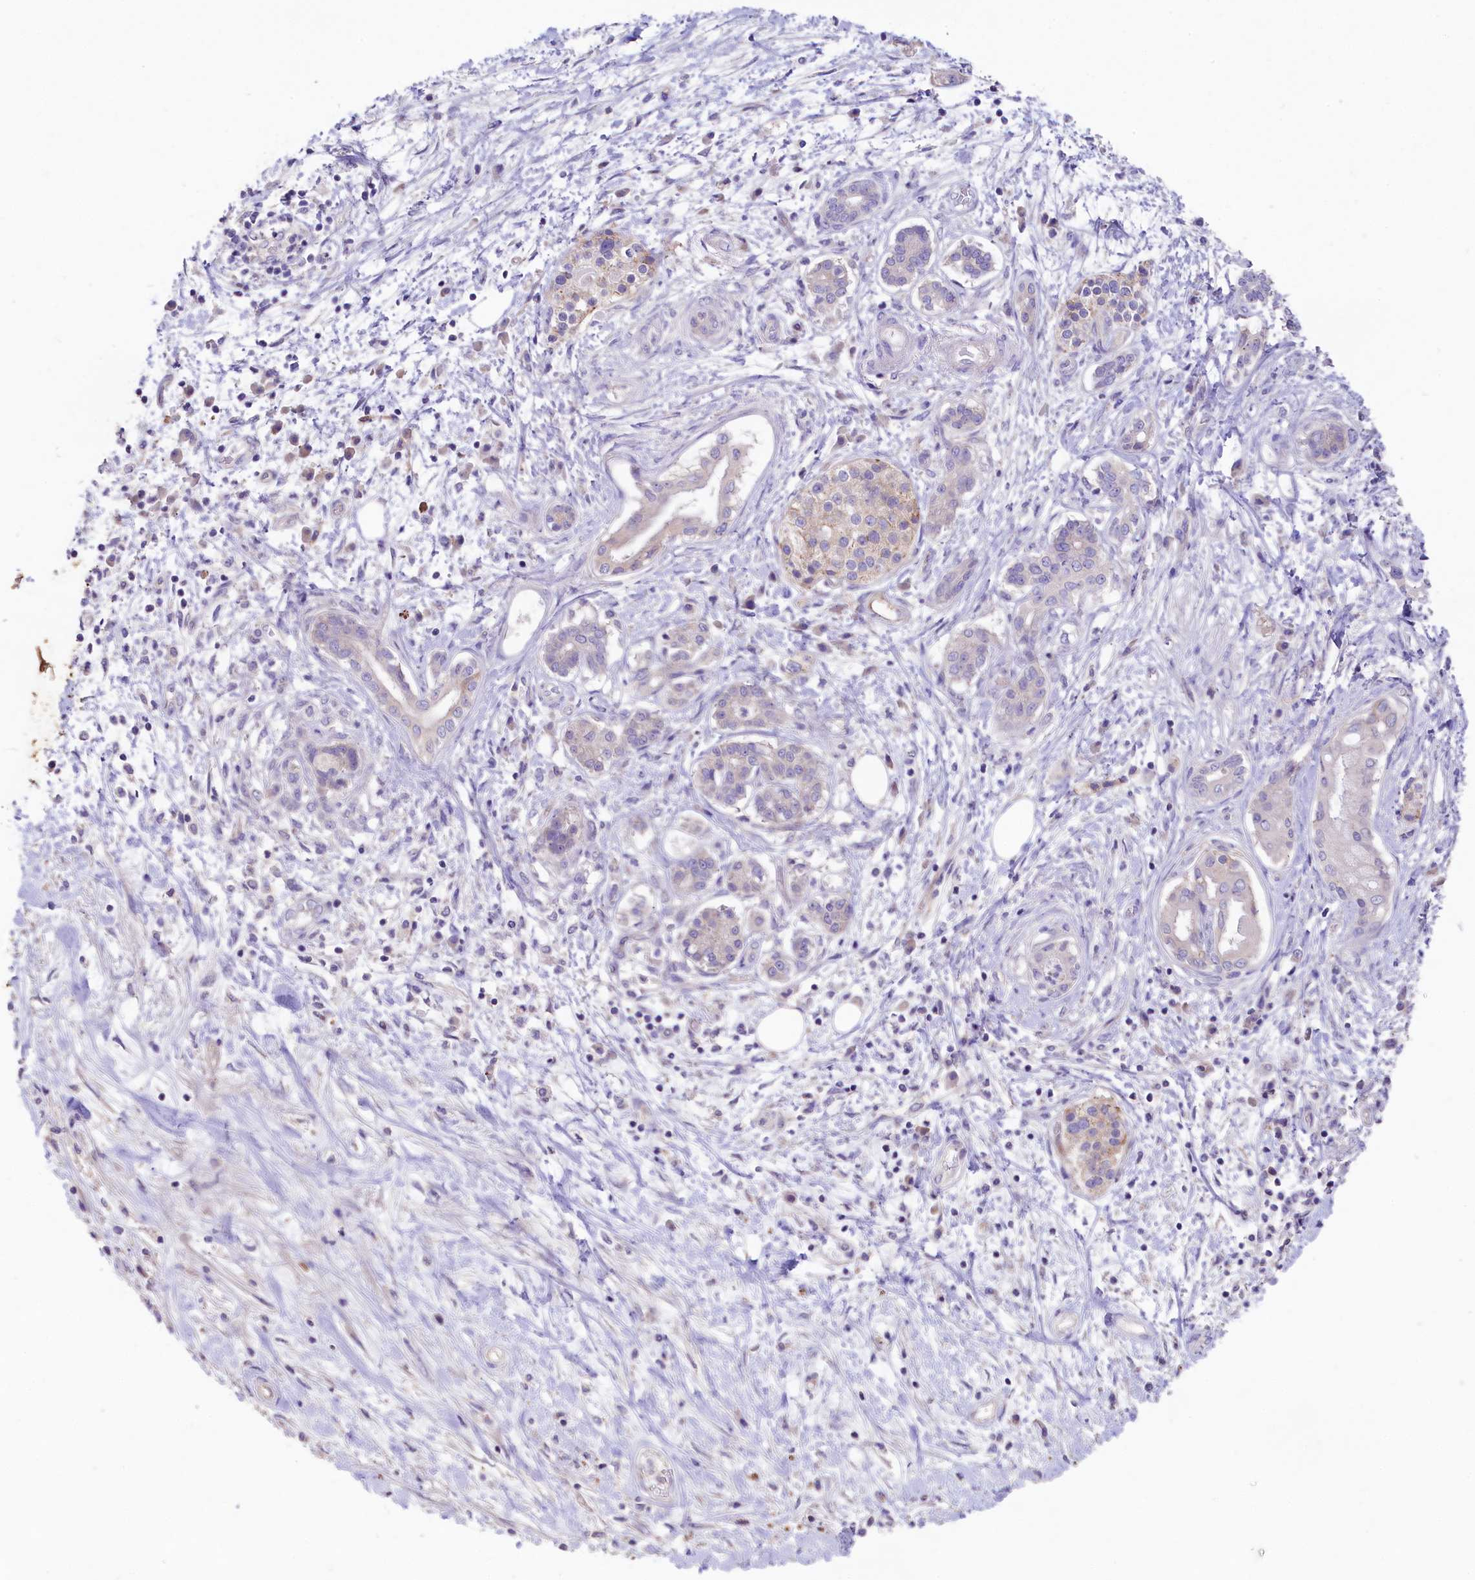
{"staining": {"intensity": "negative", "quantity": "none", "location": "none"}, "tissue": "pancreatic cancer", "cell_type": "Tumor cells", "image_type": "cancer", "snomed": [{"axis": "morphology", "description": "Adenocarcinoma, NOS"}, {"axis": "topography", "description": "Pancreas"}], "caption": "Immunohistochemistry micrograph of neoplastic tissue: human adenocarcinoma (pancreatic) stained with DAB exhibits no significant protein positivity in tumor cells.", "gene": "CD99L2", "patient": {"sex": "female", "age": 73}}